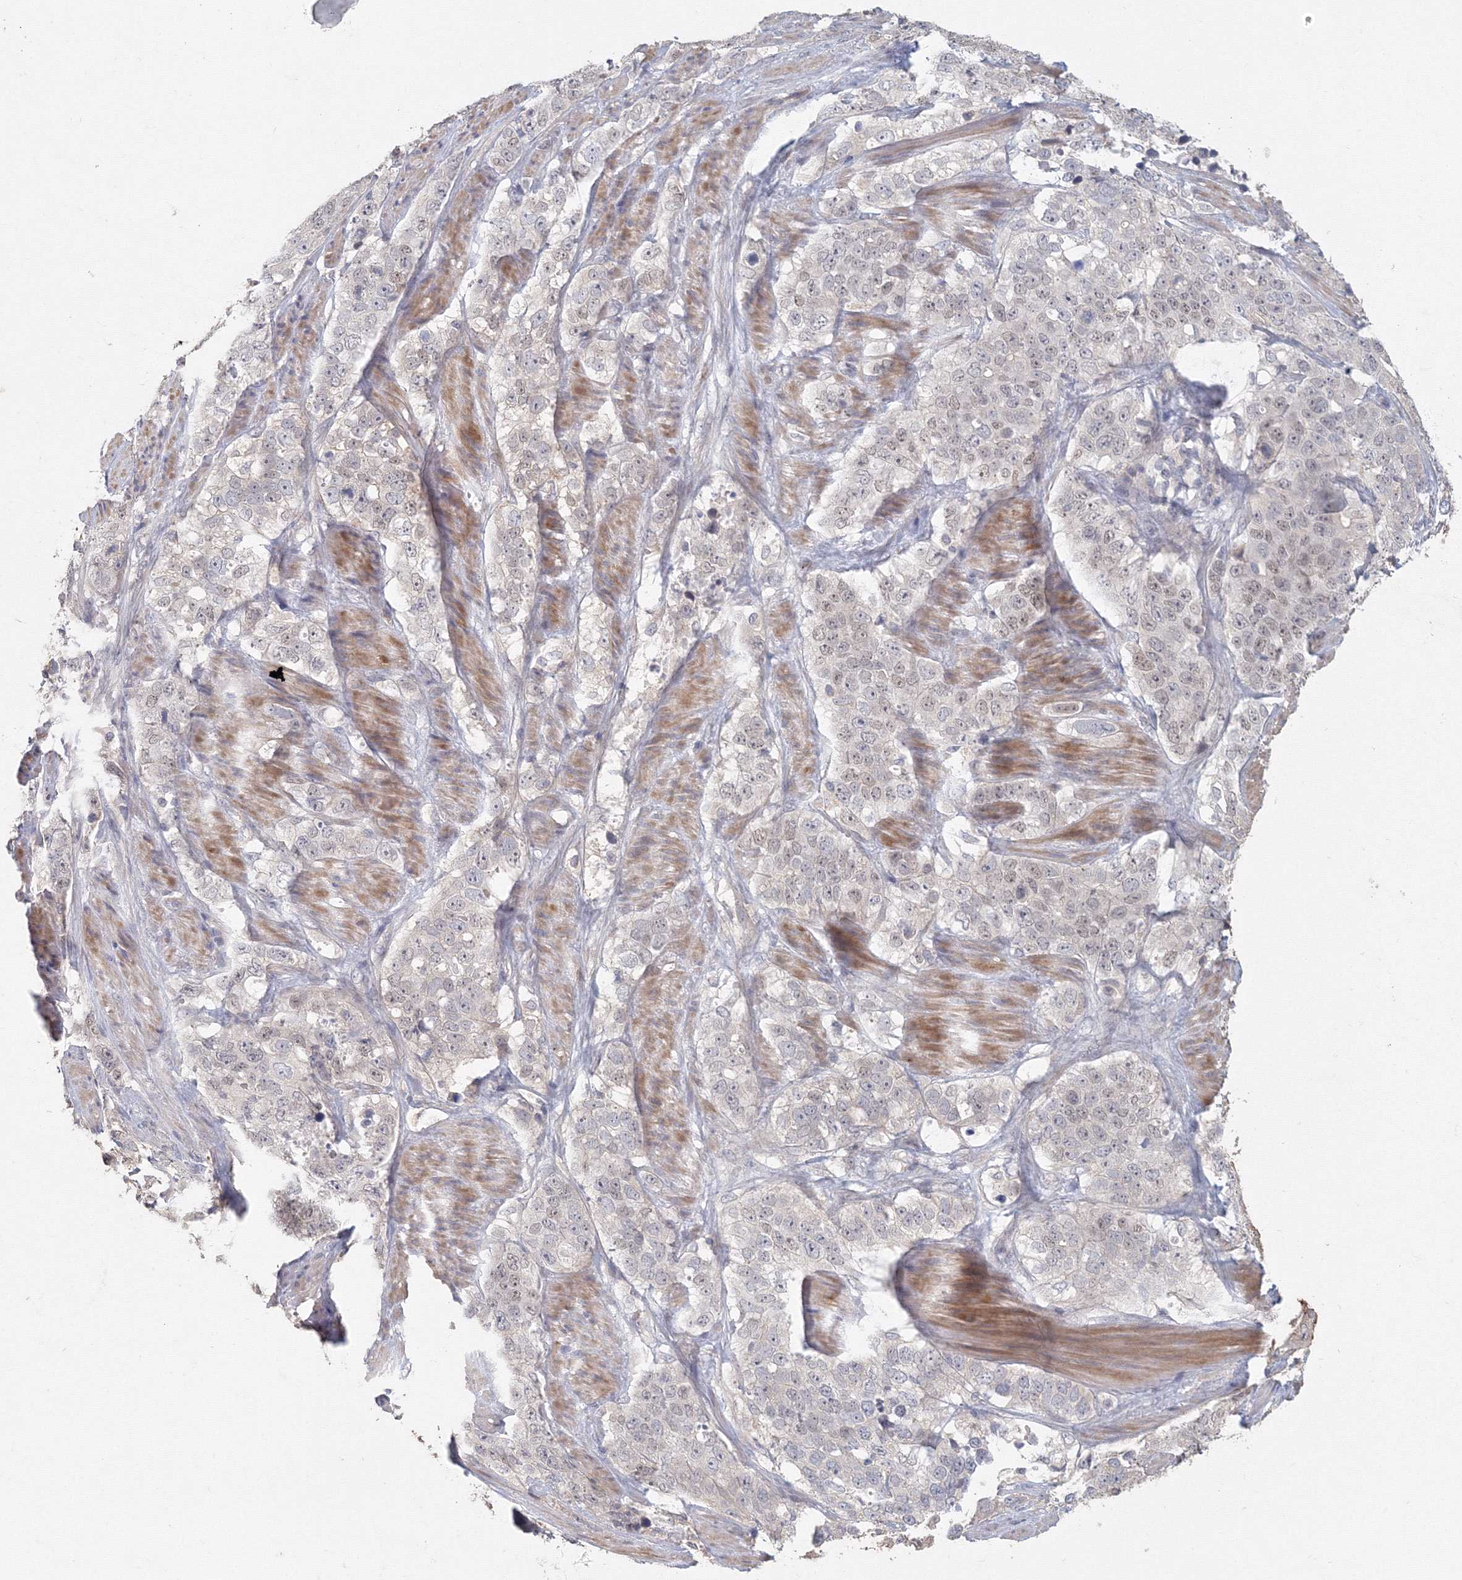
{"staining": {"intensity": "weak", "quantity": "25%-75%", "location": "nuclear"}, "tissue": "stomach cancer", "cell_type": "Tumor cells", "image_type": "cancer", "snomed": [{"axis": "morphology", "description": "Adenocarcinoma, NOS"}, {"axis": "topography", "description": "Stomach"}], "caption": "Adenocarcinoma (stomach) tissue exhibits weak nuclear expression in approximately 25%-75% of tumor cells, visualized by immunohistochemistry.", "gene": "TACC2", "patient": {"sex": "male", "age": 48}}